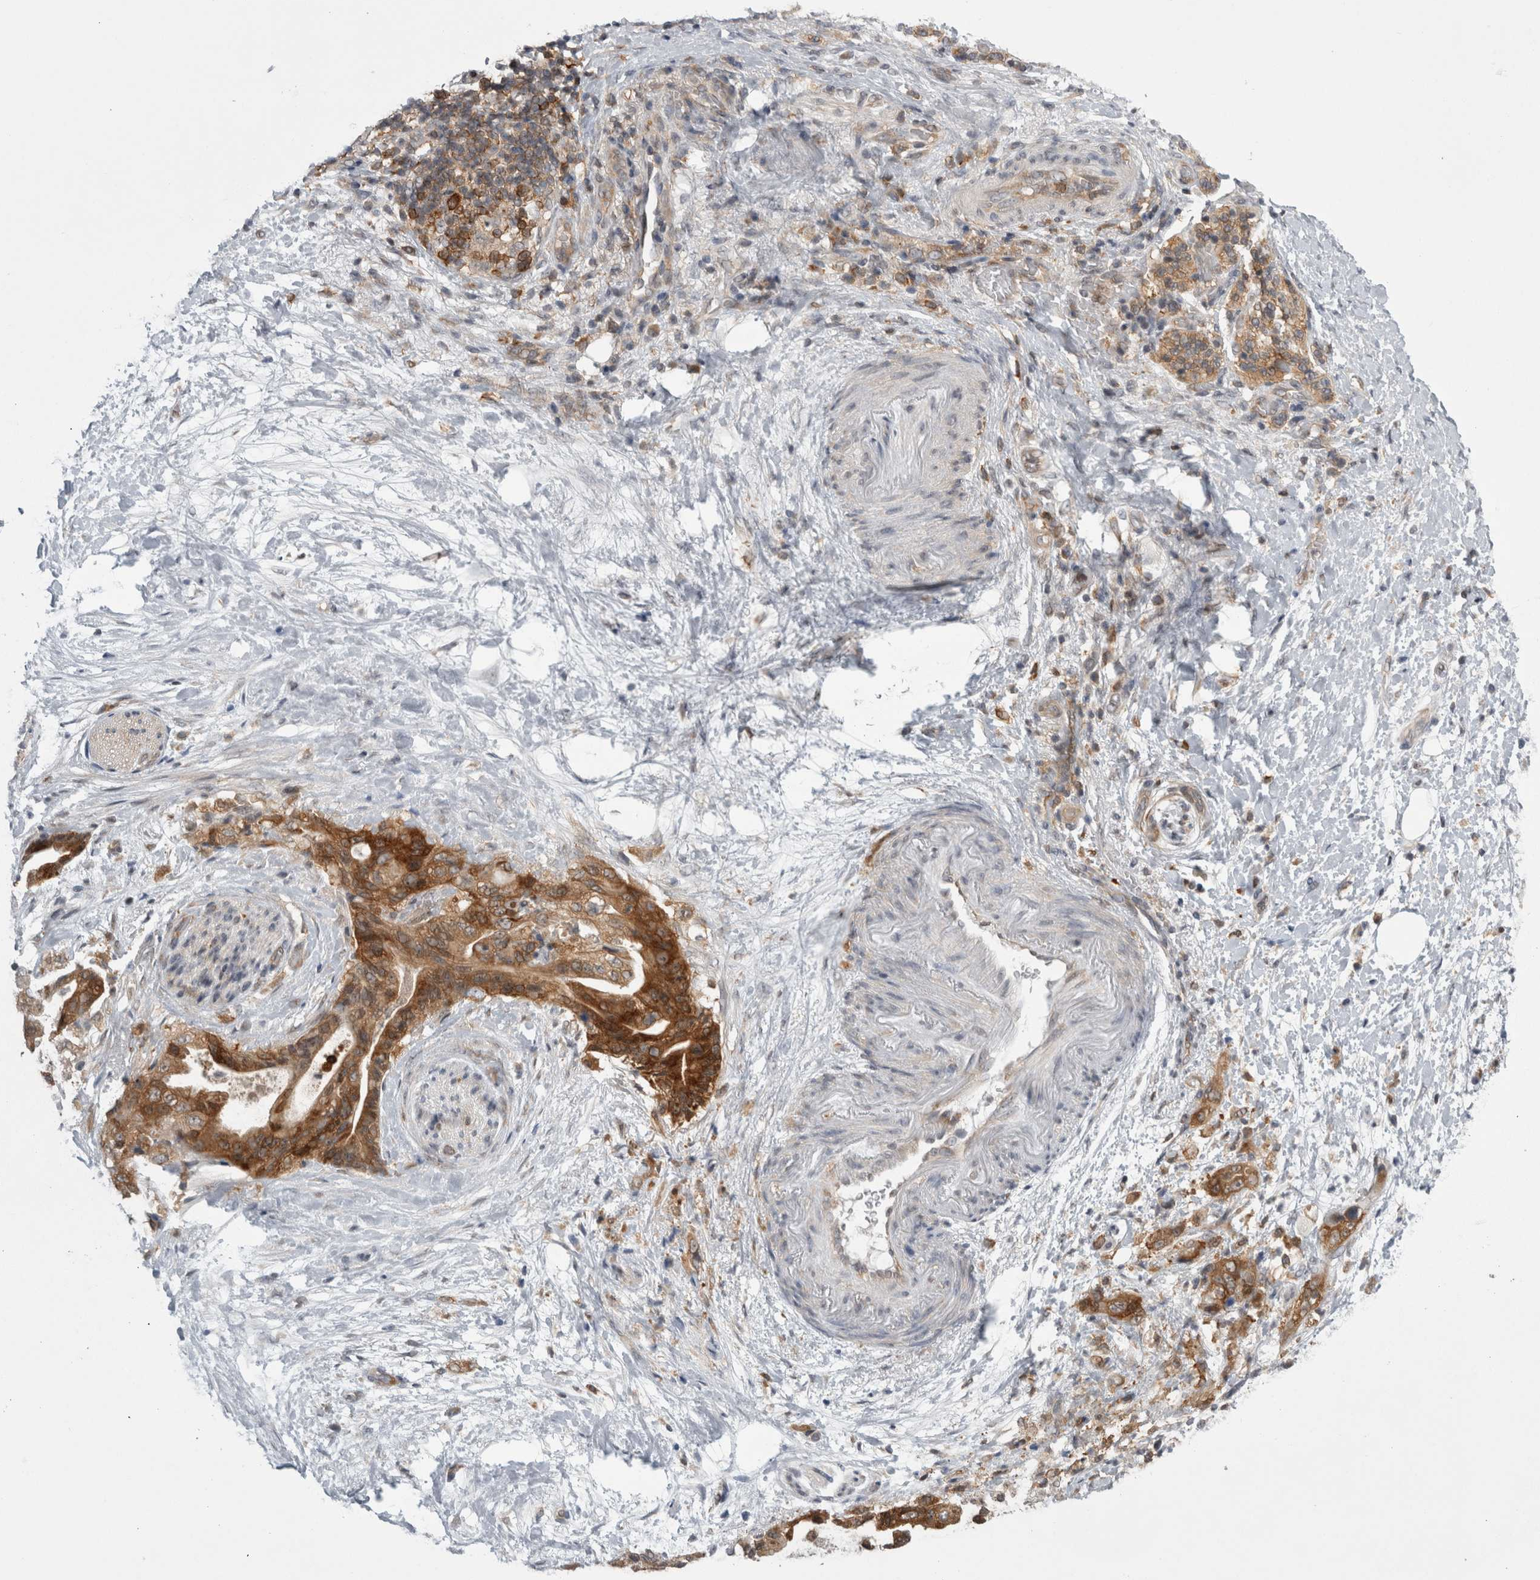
{"staining": {"intensity": "strong", "quantity": ">75%", "location": "cytoplasmic/membranous"}, "tissue": "pancreatic cancer", "cell_type": "Tumor cells", "image_type": "cancer", "snomed": [{"axis": "morphology", "description": "Adenocarcinoma, NOS"}, {"axis": "topography", "description": "Pancreas"}], "caption": "A photomicrograph of pancreatic adenocarcinoma stained for a protein demonstrates strong cytoplasmic/membranous brown staining in tumor cells. (brown staining indicates protein expression, while blue staining denotes nuclei).", "gene": "CACYBP", "patient": {"sex": "male", "age": 59}}